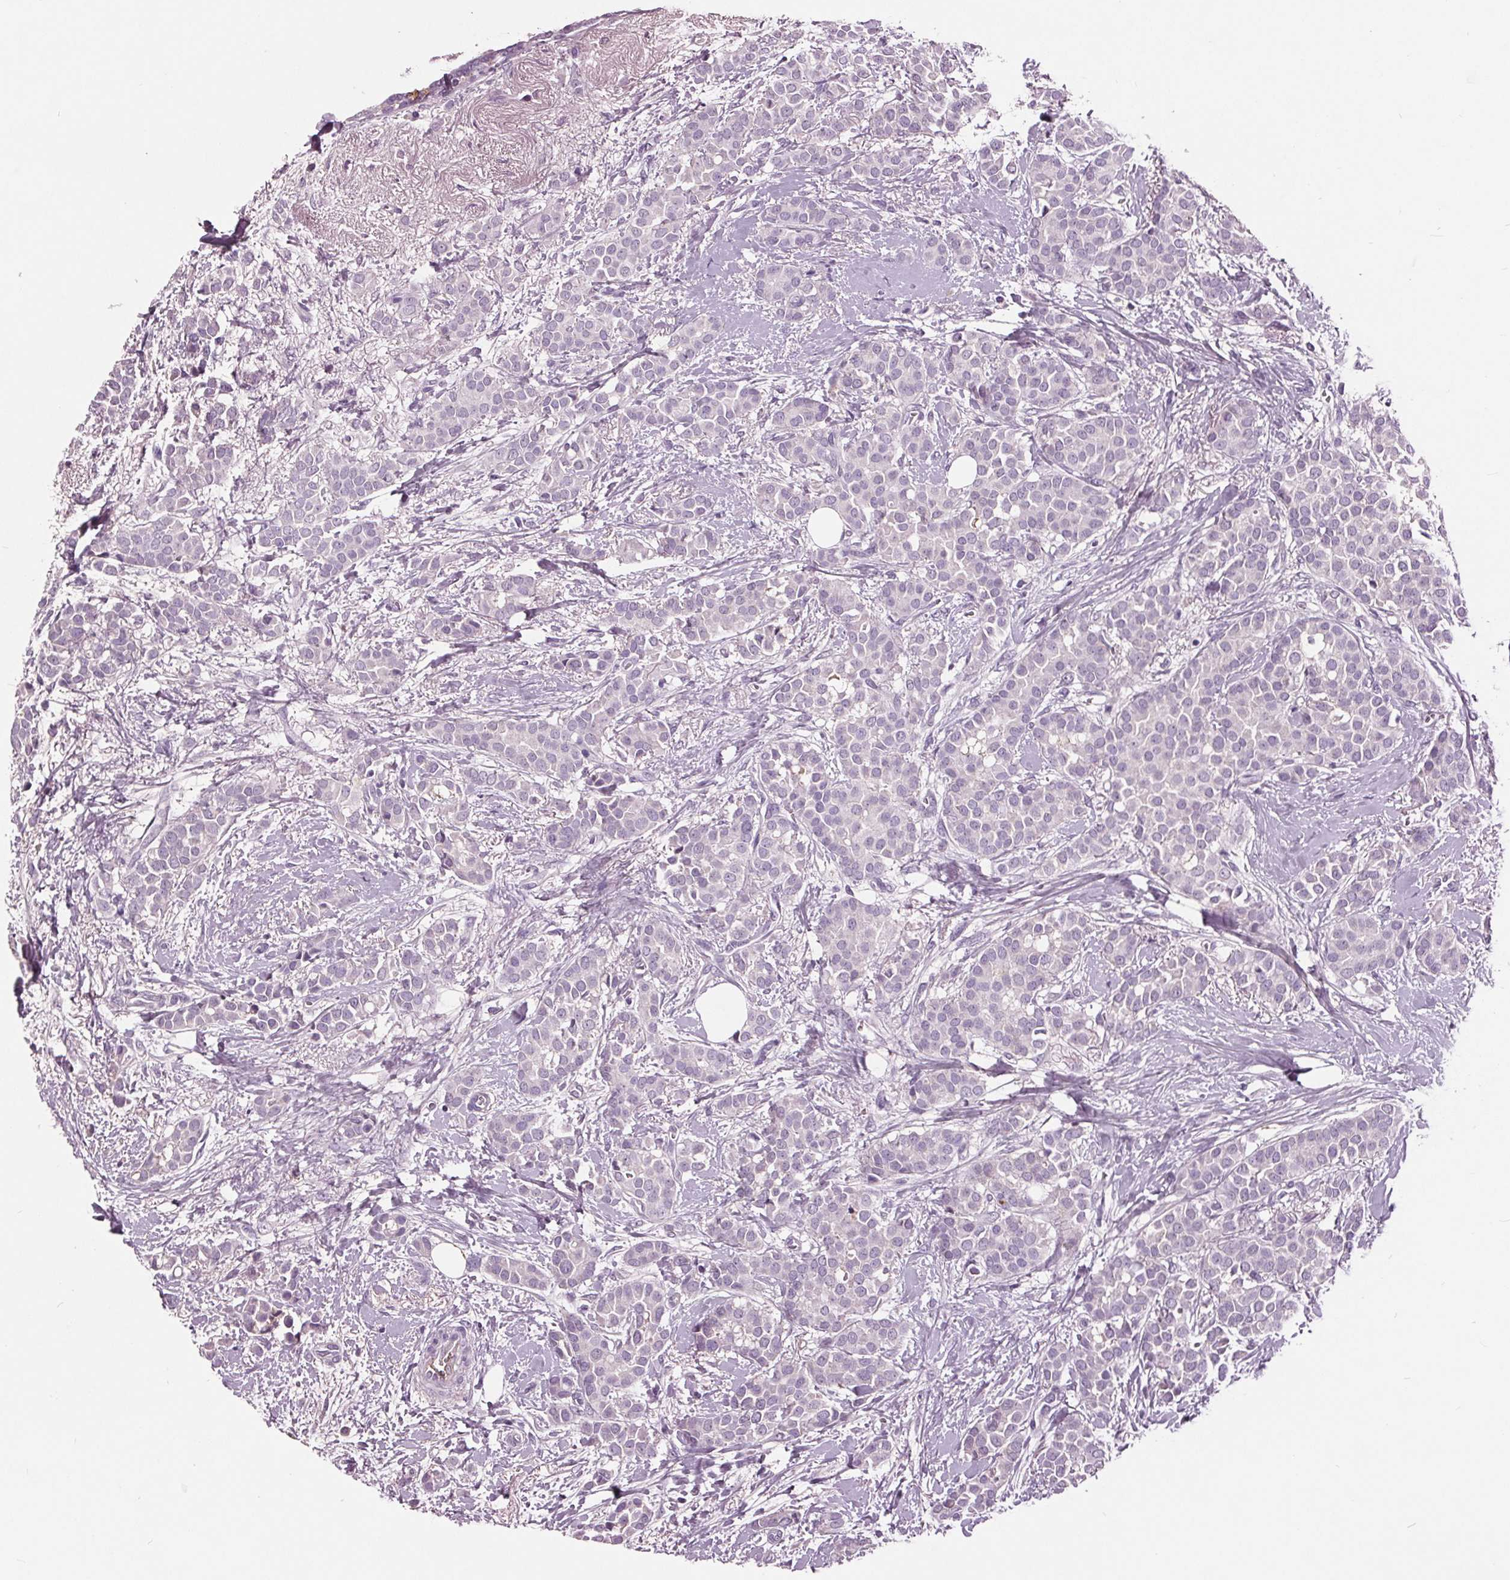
{"staining": {"intensity": "negative", "quantity": "none", "location": "none"}, "tissue": "breast cancer", "cell_type": "Tumor cells", "image_type": "cancer", "snomed": [{"axis": "morphology", "description": "Duct carcinoma"}, {"axis": "topography", "description": "Breast"}], "caption": "The immunohistochemistry image has no significant staining in tumor cells of intraductal carcinoma (breast) tissue.", "gene": "C6", "patient": {"sex": "female", "age": 79}}